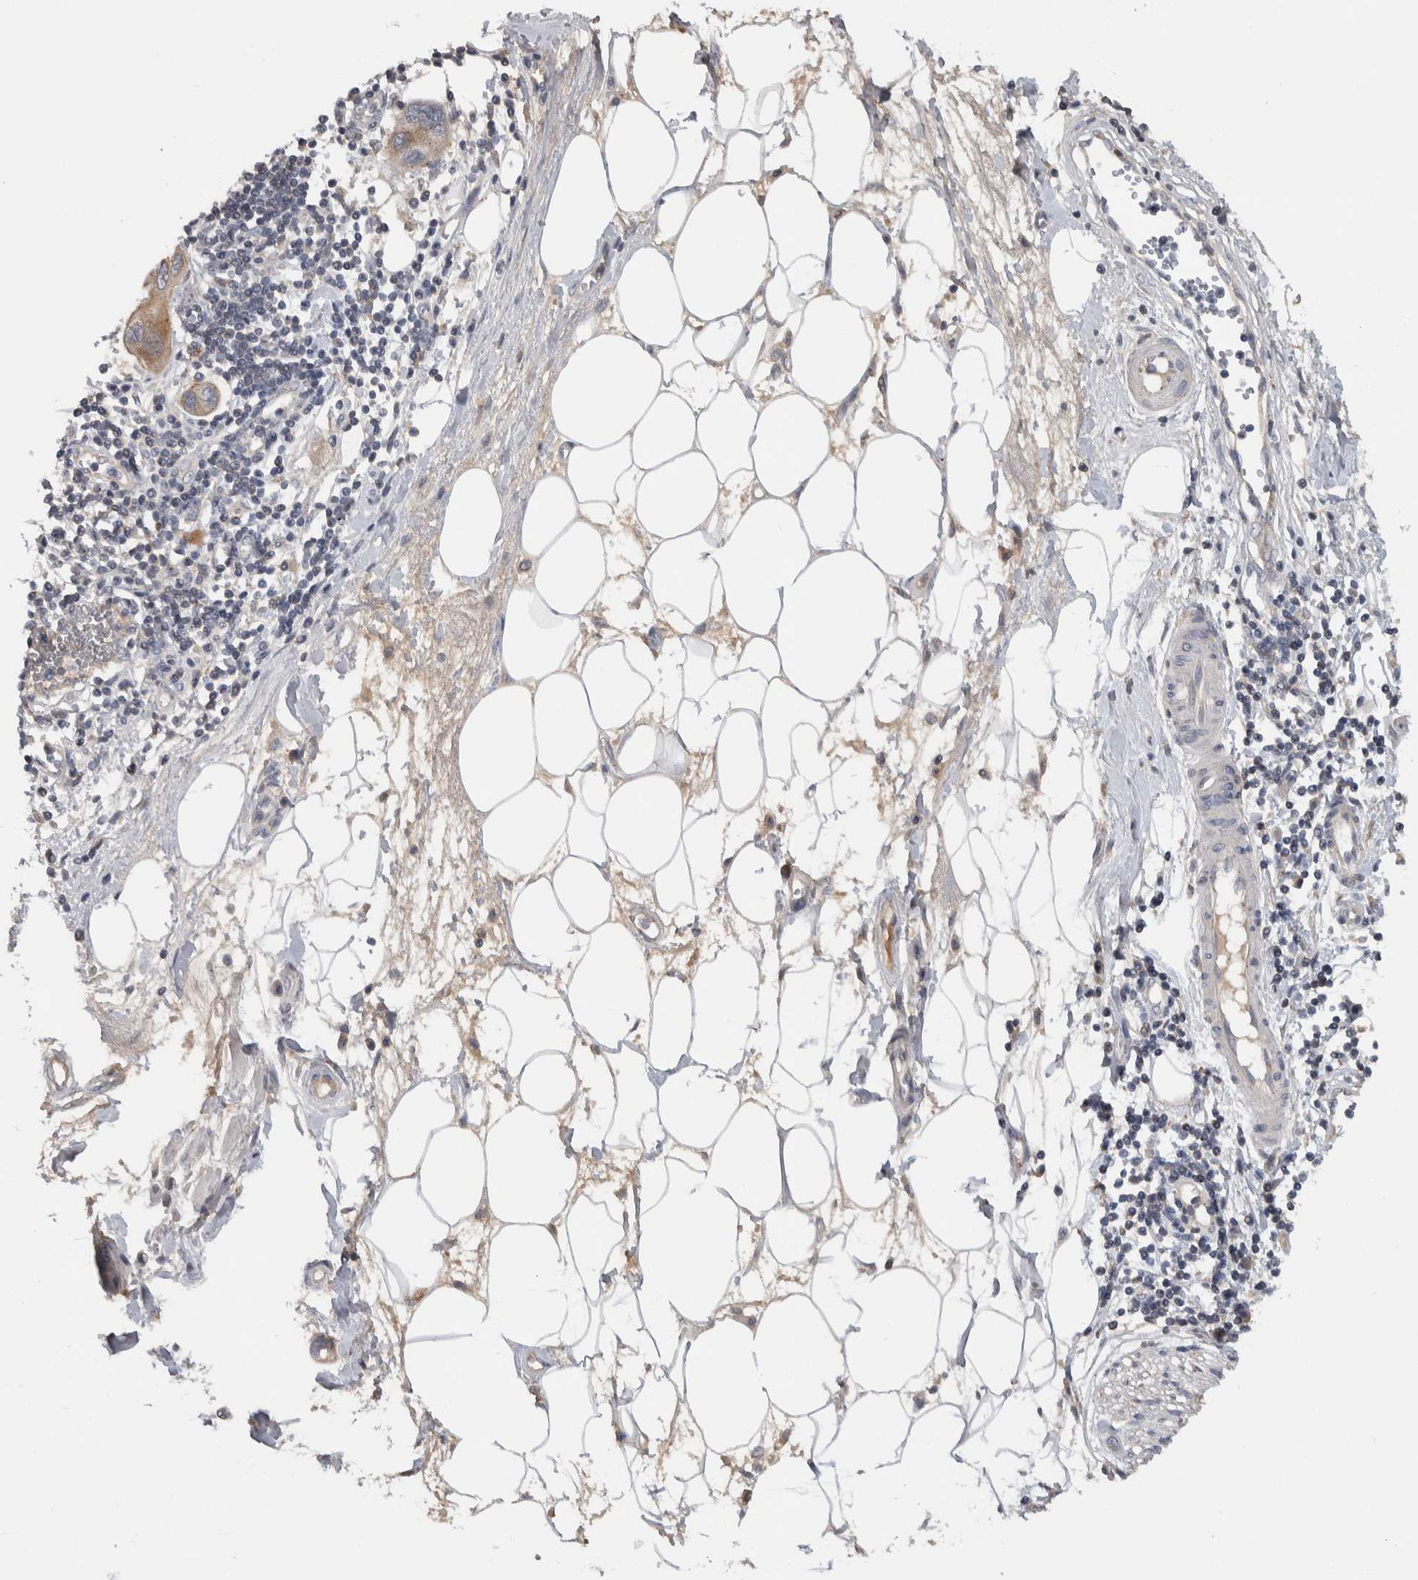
{"staining": {"intensity": "moderate", "quantity": ">75%", "location": "cytoplasmic/membranous"}, "tissue": "pancreatic cancer", "cell_type": "Tumor cells", "image_type": "cancer", "snomed": [{"axis": "morphology", "description": "Adenocarcinoma, NOS"}, {"axis": "topography", "description": "Pancreas"}], "caption": "Brown immunohistochemical staining in human adenocarcinoma (pancreatic) shows moderate cytoplasmic/membranous staining in approximately >75% of tumor cells.", "gene": "FAM83G", "patient": {"sex": "male", "age": 59}}